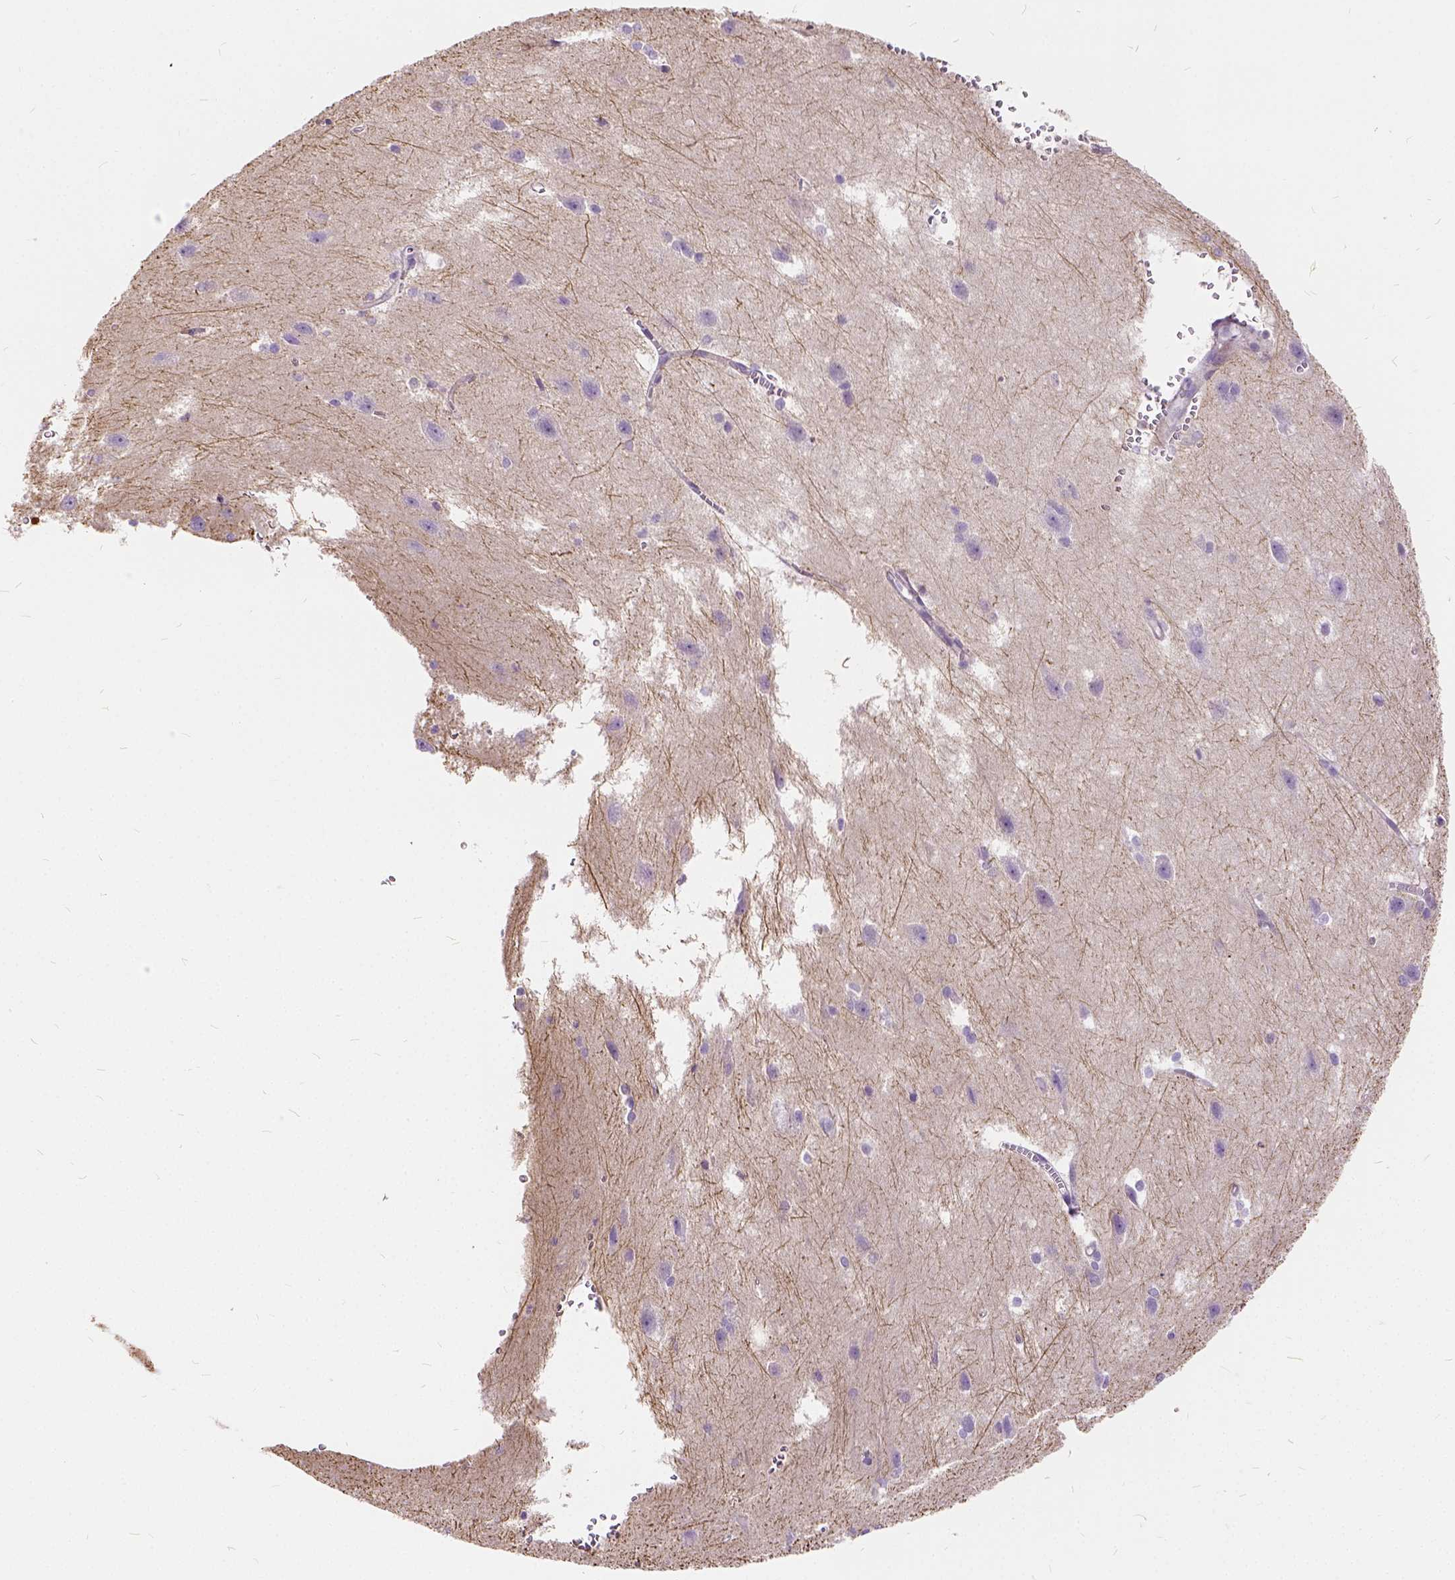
{"staining": {"intensity": "negative", "quantity": "none", "location": "none"}, "tissue": "cerebral cortex", "cell_type": "Endothelial cells", "image_type": "normal", "snomed": [{"axis": "morphology", "description": "Normal tissue, NOS"}, {"axis": "topography", "description": "Cerebral cortex"}], "caption": "This is a photomicrograph of IHC staining of benign cerebral cortex, which shows no staining in endothelial cells.", "gene": "CADM4", "patient": {"sex": "male", "age": 37}}